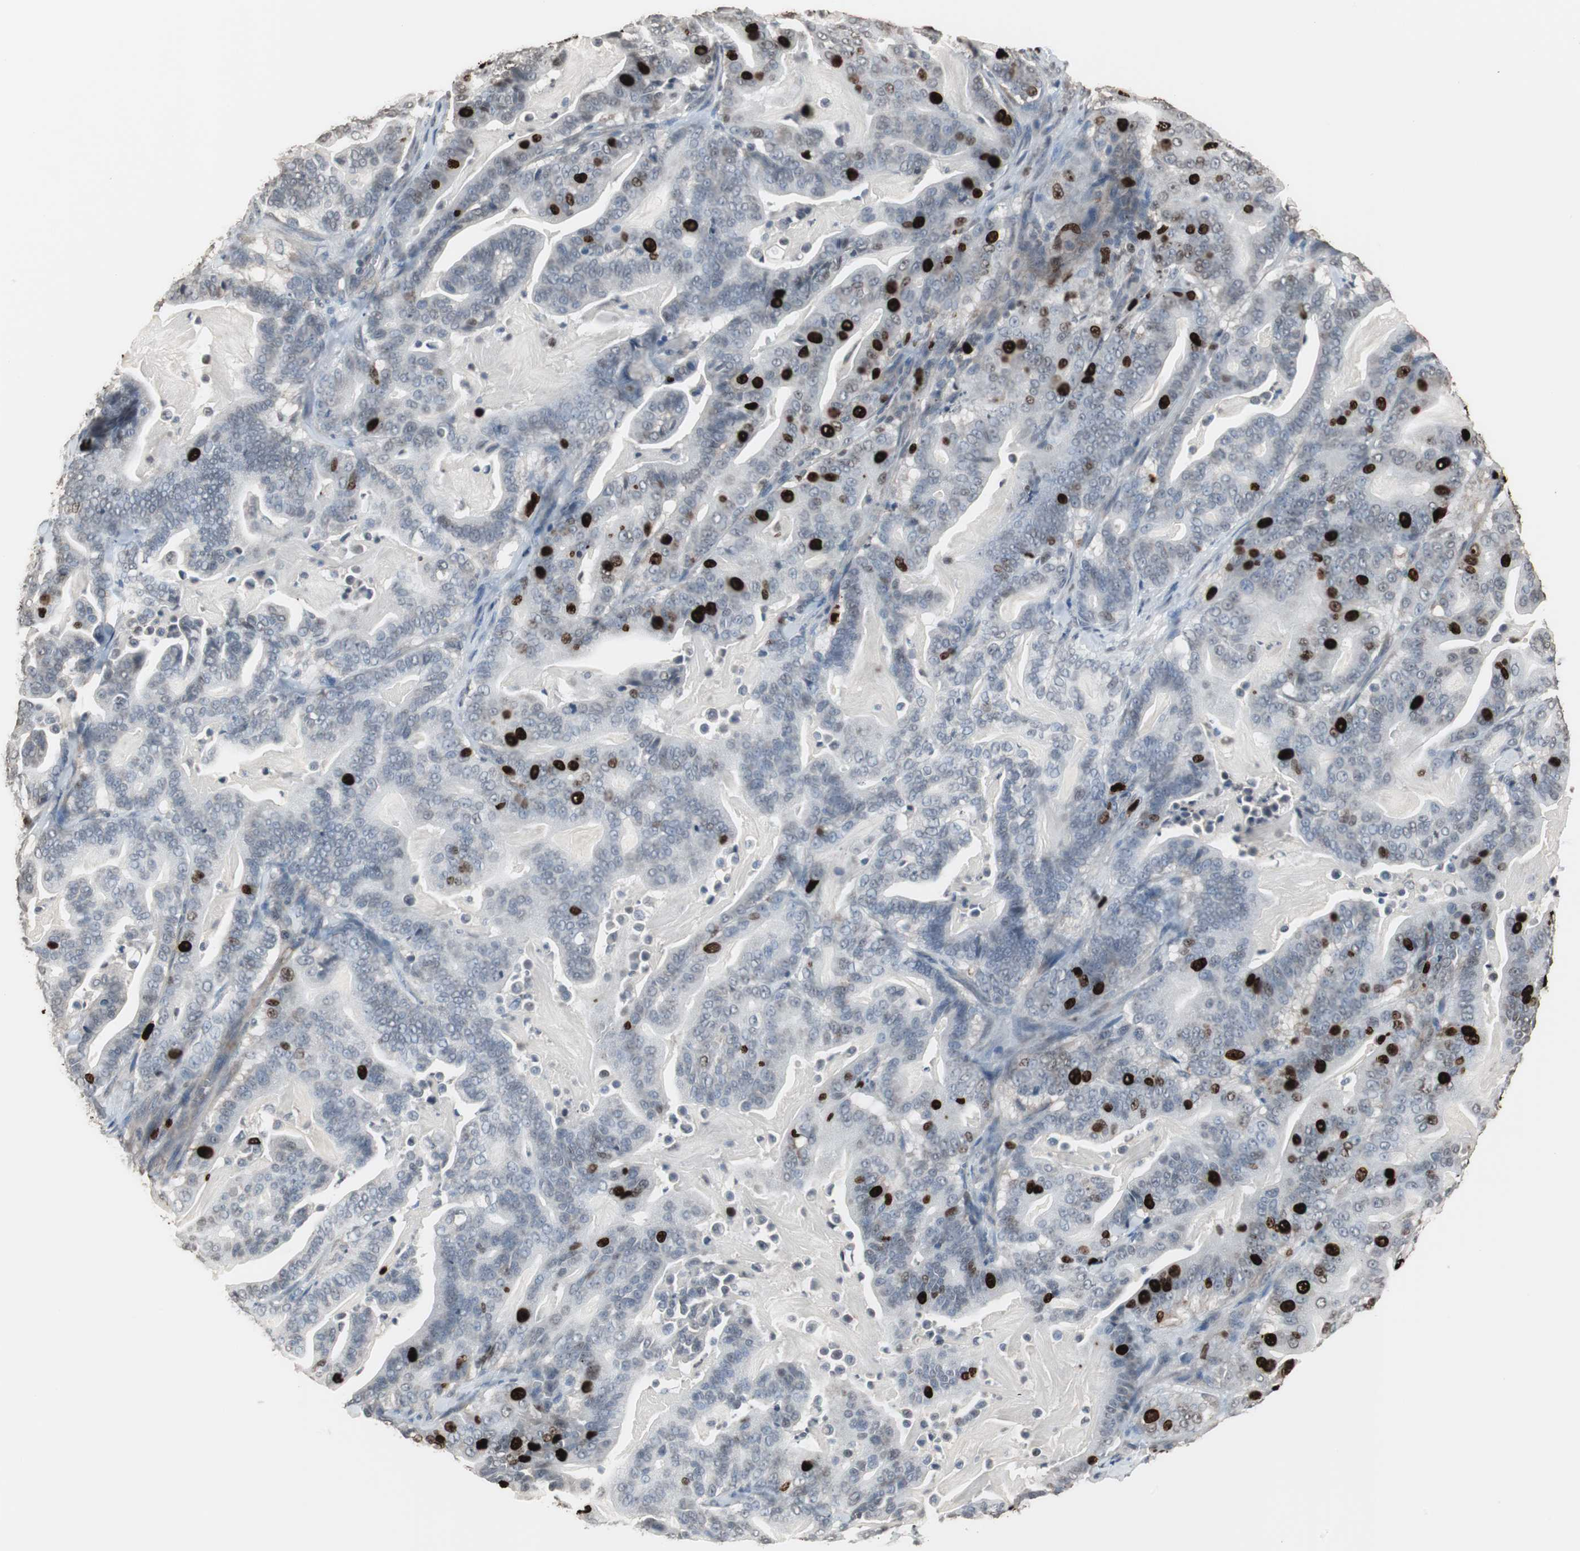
{"staining": {"intensity": "strong", "quantity": "<25%", "location": "nuclear"}, "tissue": "pancreatic cancer", "cell_type": "Tumor cells", "image_type": "cancer", "snomed": [{"axis": "morphology", "description": "Adenocarcinoma, NOS"}, {"axis": "topography", "description": "Pancreas"}], "caption": "This is a photomicrograph of IHC staining of adenocarcinoma (pancreatic), which shows strong staining in the nuclear of tumor cells.", "gene": "TOP2A", "patient": {"sex": "male", "age": 63}}